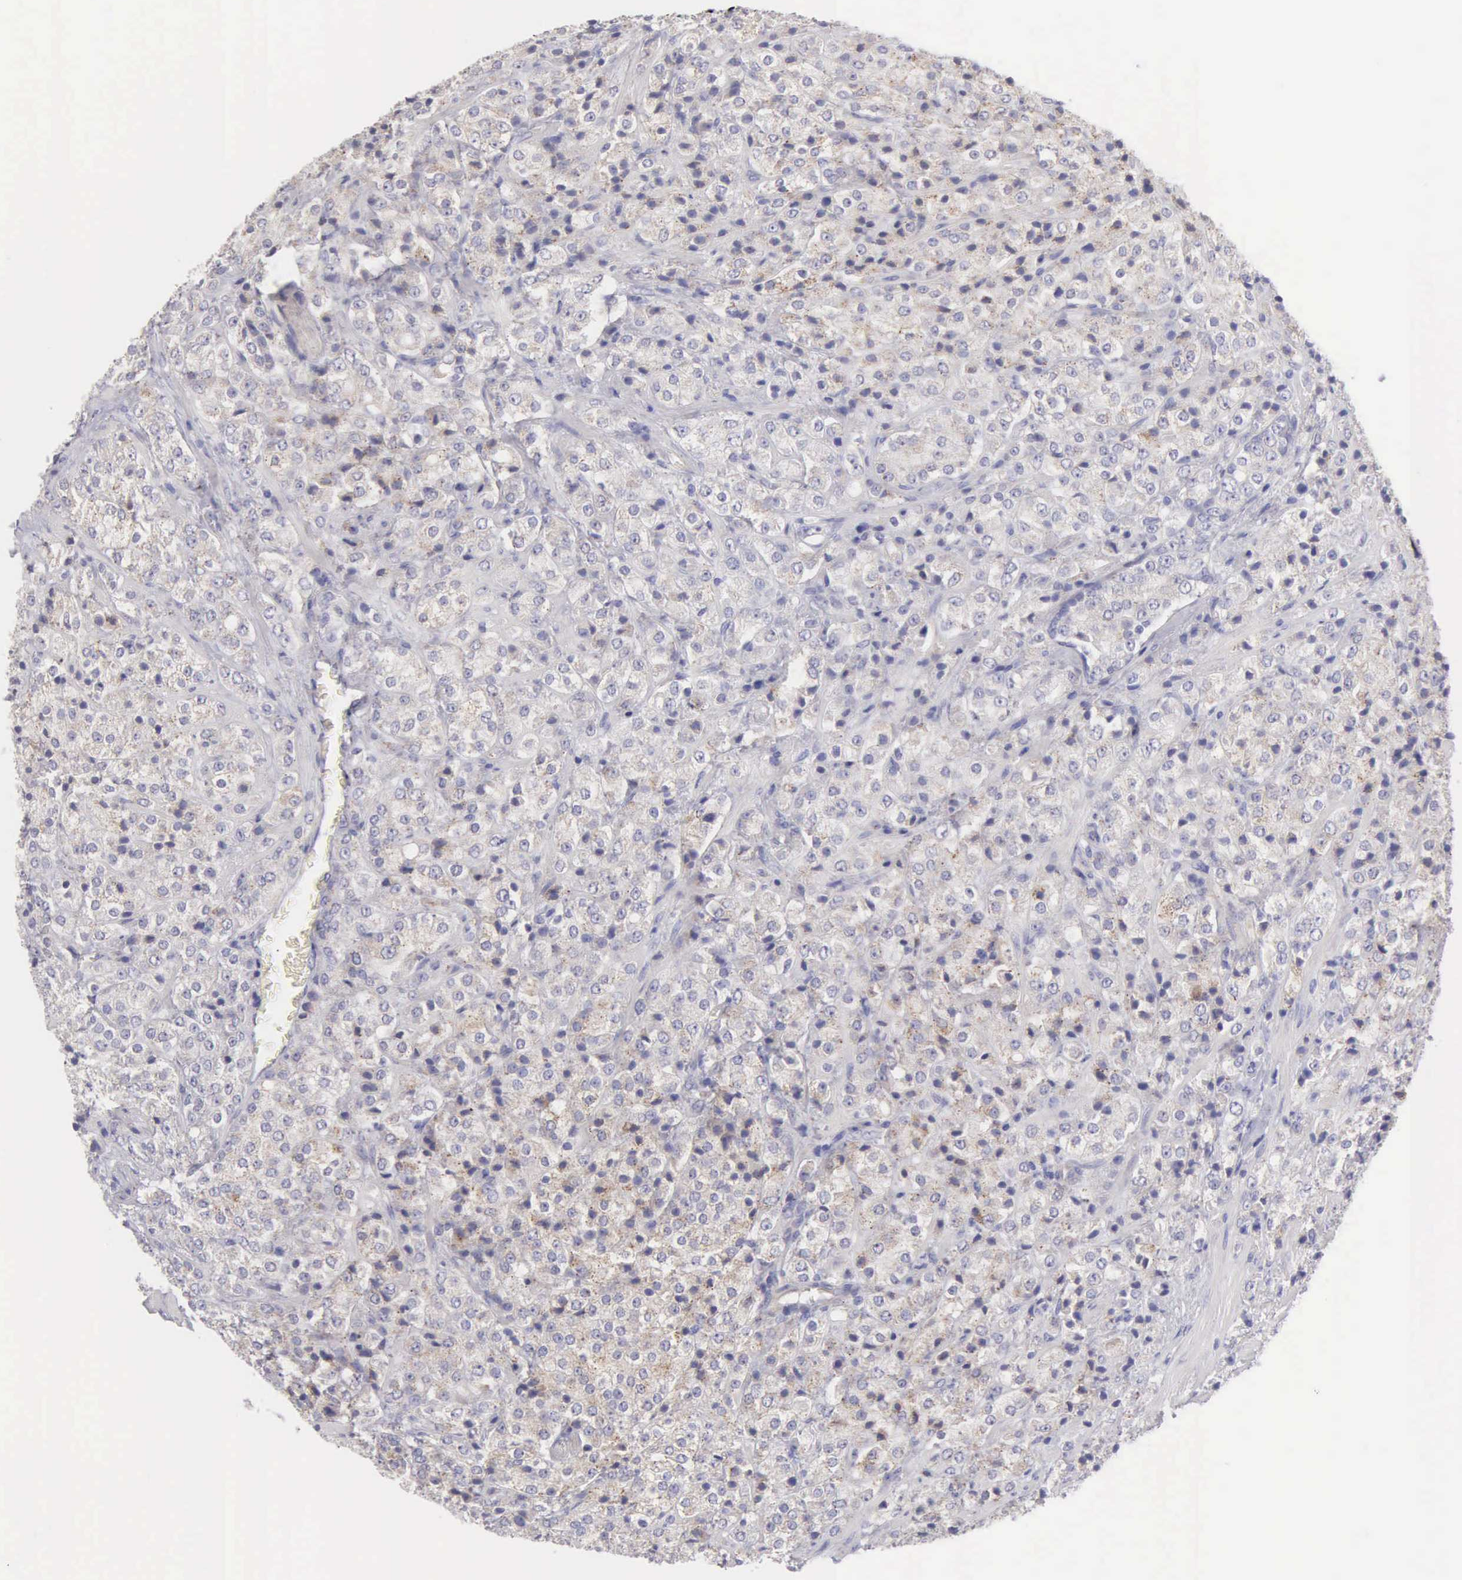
{"staining": {"intensity": "weak", "quantity": "25%-75%", "location": "cytoplasmic/membranous"}, "tissue": "prostate cancer", "cell_type": "Tumor cells", "image_type": "cancer", "snomed": [{"axis": "morphology", "description": "Adenocarcinoma, Medium grade"}, {"axis": "topography", "description": "Prostate"}], "caption": "A brown stain labels weak cytoplasmic/membranous staining of a protein in prostate cancer (adenocarcinoma (medium-grade)) tumor cells.", "gene": "APP", "patient": {"sex": "male", "age": 70}}